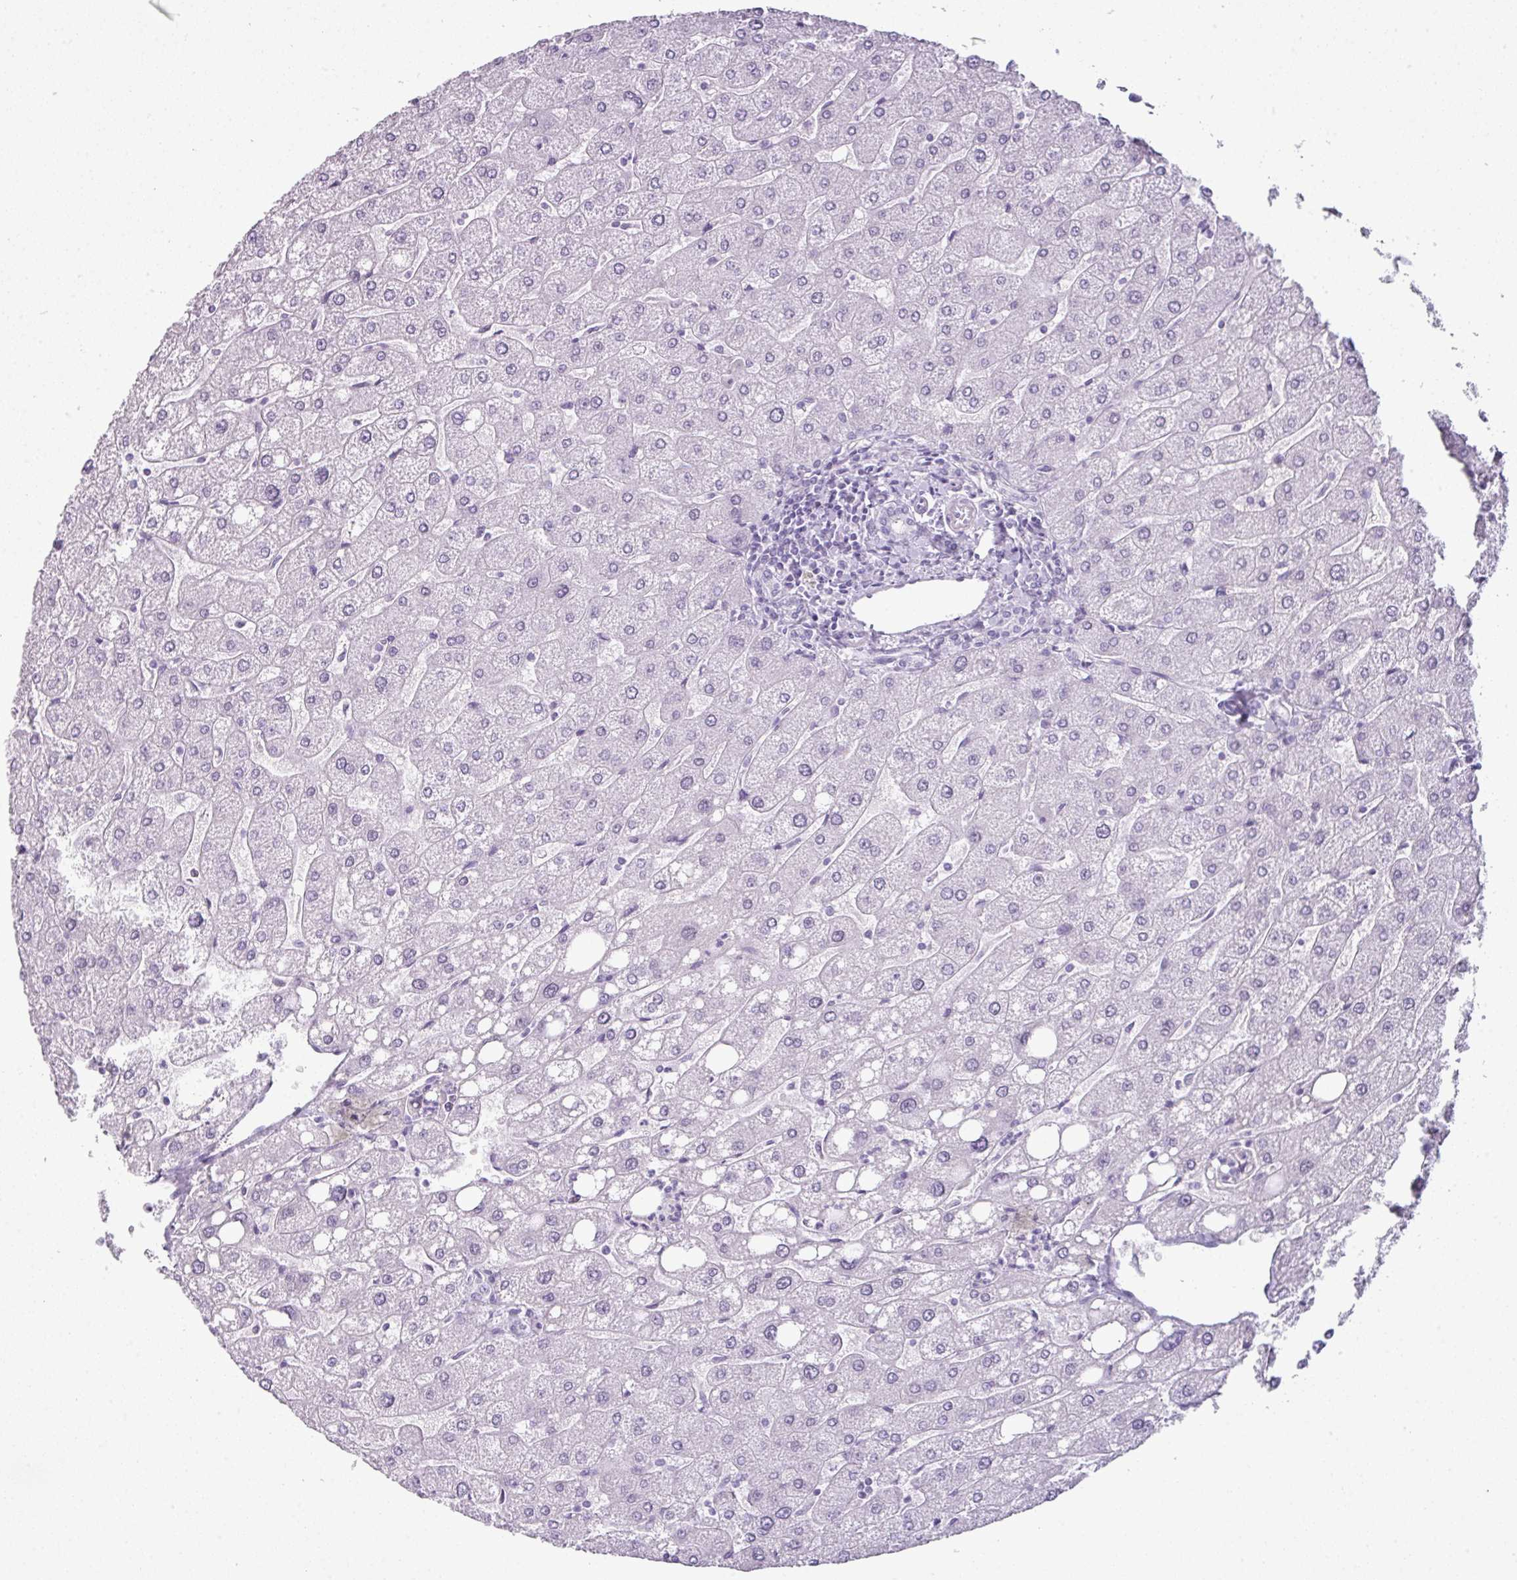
{"staining": {"intensity": "negative", "quantity": "none", "location": "none"}, "tissue": "liver", "cell_type": "Cholangiocytes", "image_type": "normal", "snomed": [{"axis": "morphology", "description": "Normal tissue, NOS"}, {"axis": "topography", "description": "Liver"}], "caption": "Immunohistochemistry image of unremarkable liver: liver stained with DAB exhibits no significant protein expression in cholangiocytes.", "gene": "SCT", "patient": {"sex": "male", "age": 67}}